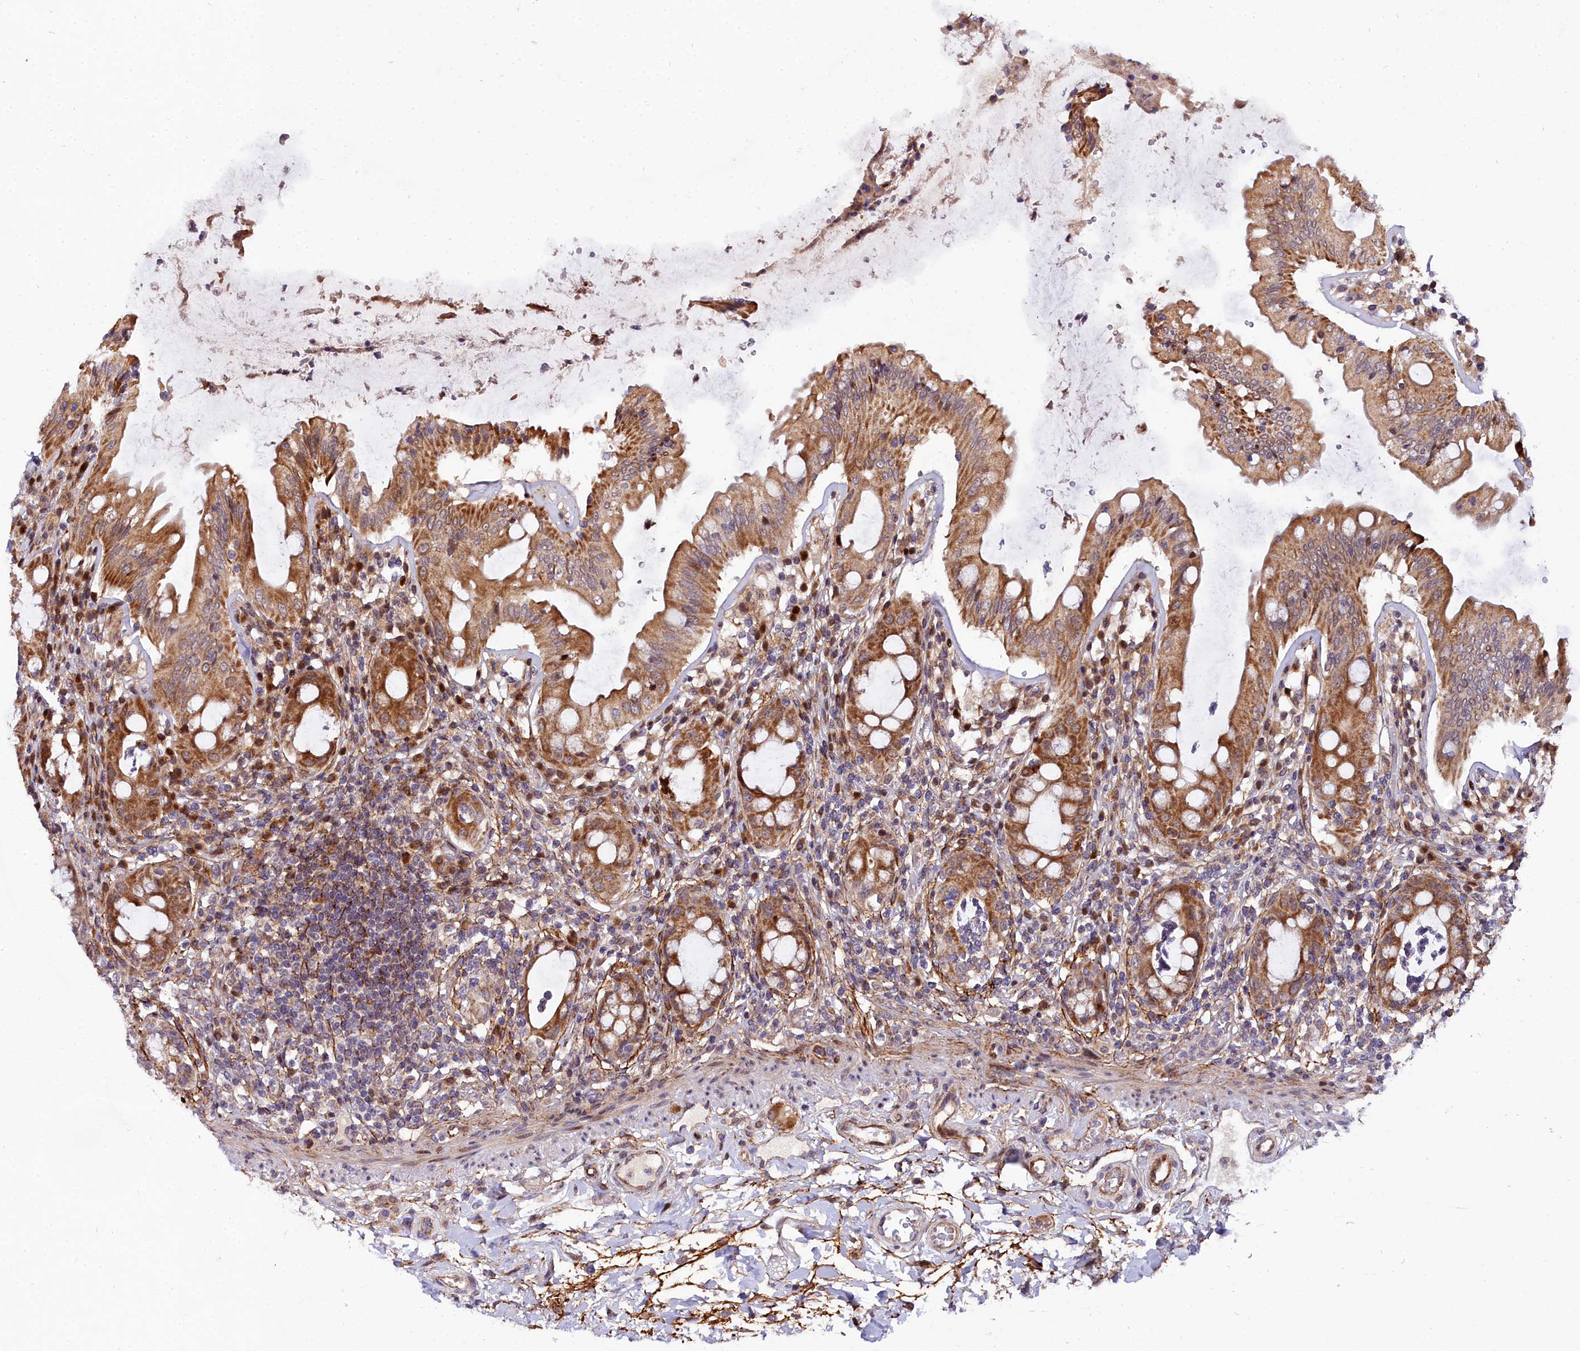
{"staining": {"intensity": "strong", "quantity": ">75%", "location": "cytoplasmic/membranous"}, "tissue": "rectum", "cell_type": "Glandular cells", "image_type": "normal", "snomed": [{"axis": "morphology", "description": "Normal tissue, NOS"}, {"axis": "topography", "description": "Rectum"}], "caption": "Protein staining of unremarkable rectum exhibits strong cytoplasmic/membranous staining in about >75% of glandular cells. Using DAB (3,3'-diaminobenzidine) (brown) and hematoxylin (blue) stains, captured at high magnification using brightfield microscopy.", "gene": "MRPS11", "patient": {"sex": "female", "age": 57}}